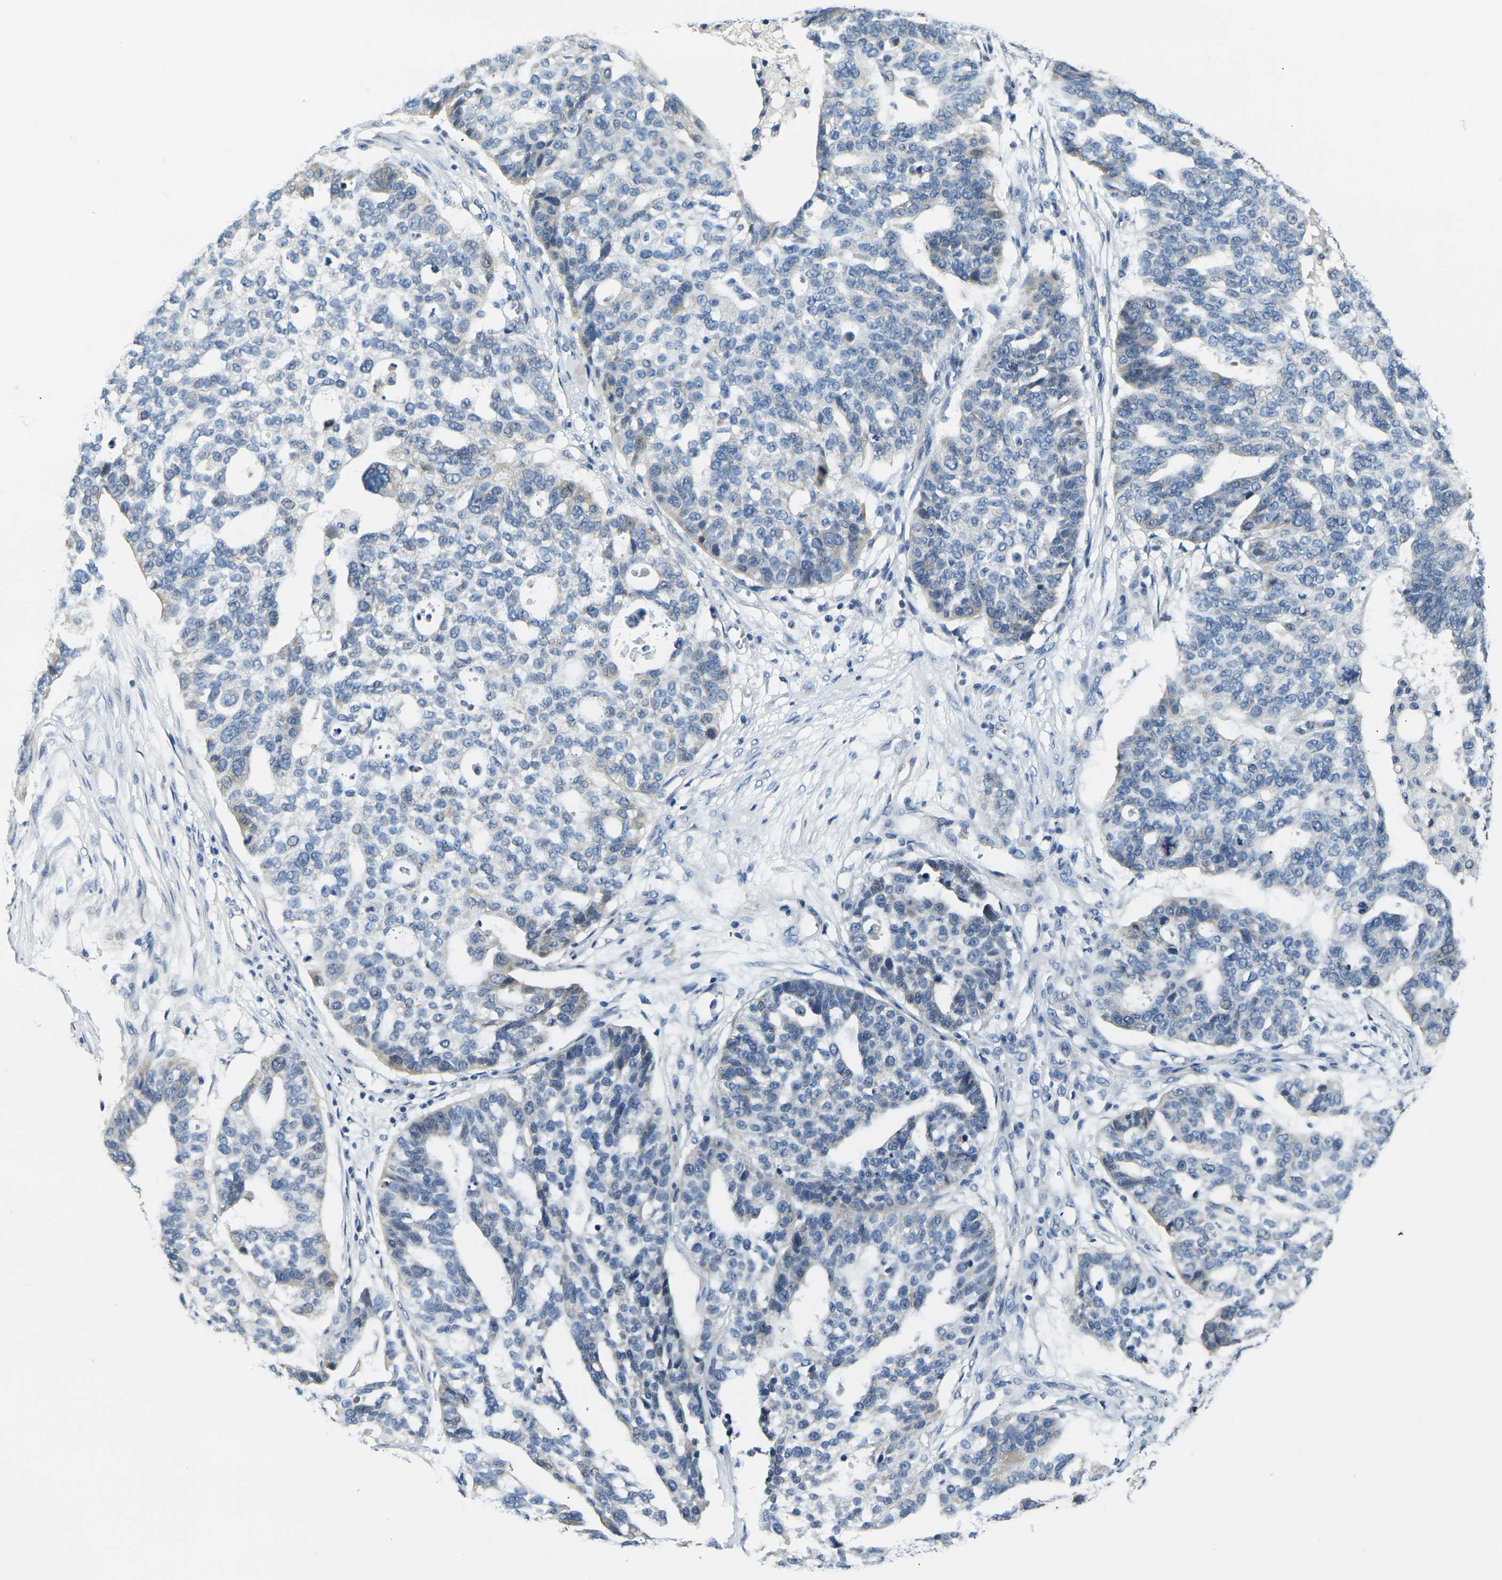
{"staining": {"intensity": "negative", "quantity": "none", "location": "none"}, "tissue": "ovarian cancer", "cell_type": "Tumor cells", "image_type": "cancer", "snomed": [{"axis": "morphology", "description": "Cystadenocarcinoma, serous, NOS"}, {"axis": "topography", "description": "Ovary"}], "caption": "This is an immunohistochemistry (IHC) micrograph of ovarian serous cystadenocarcinoma. There is no positivity in tumor cells.", "gene": "SHISAL2B", "patient": {"sex": "female", "age": 59}}